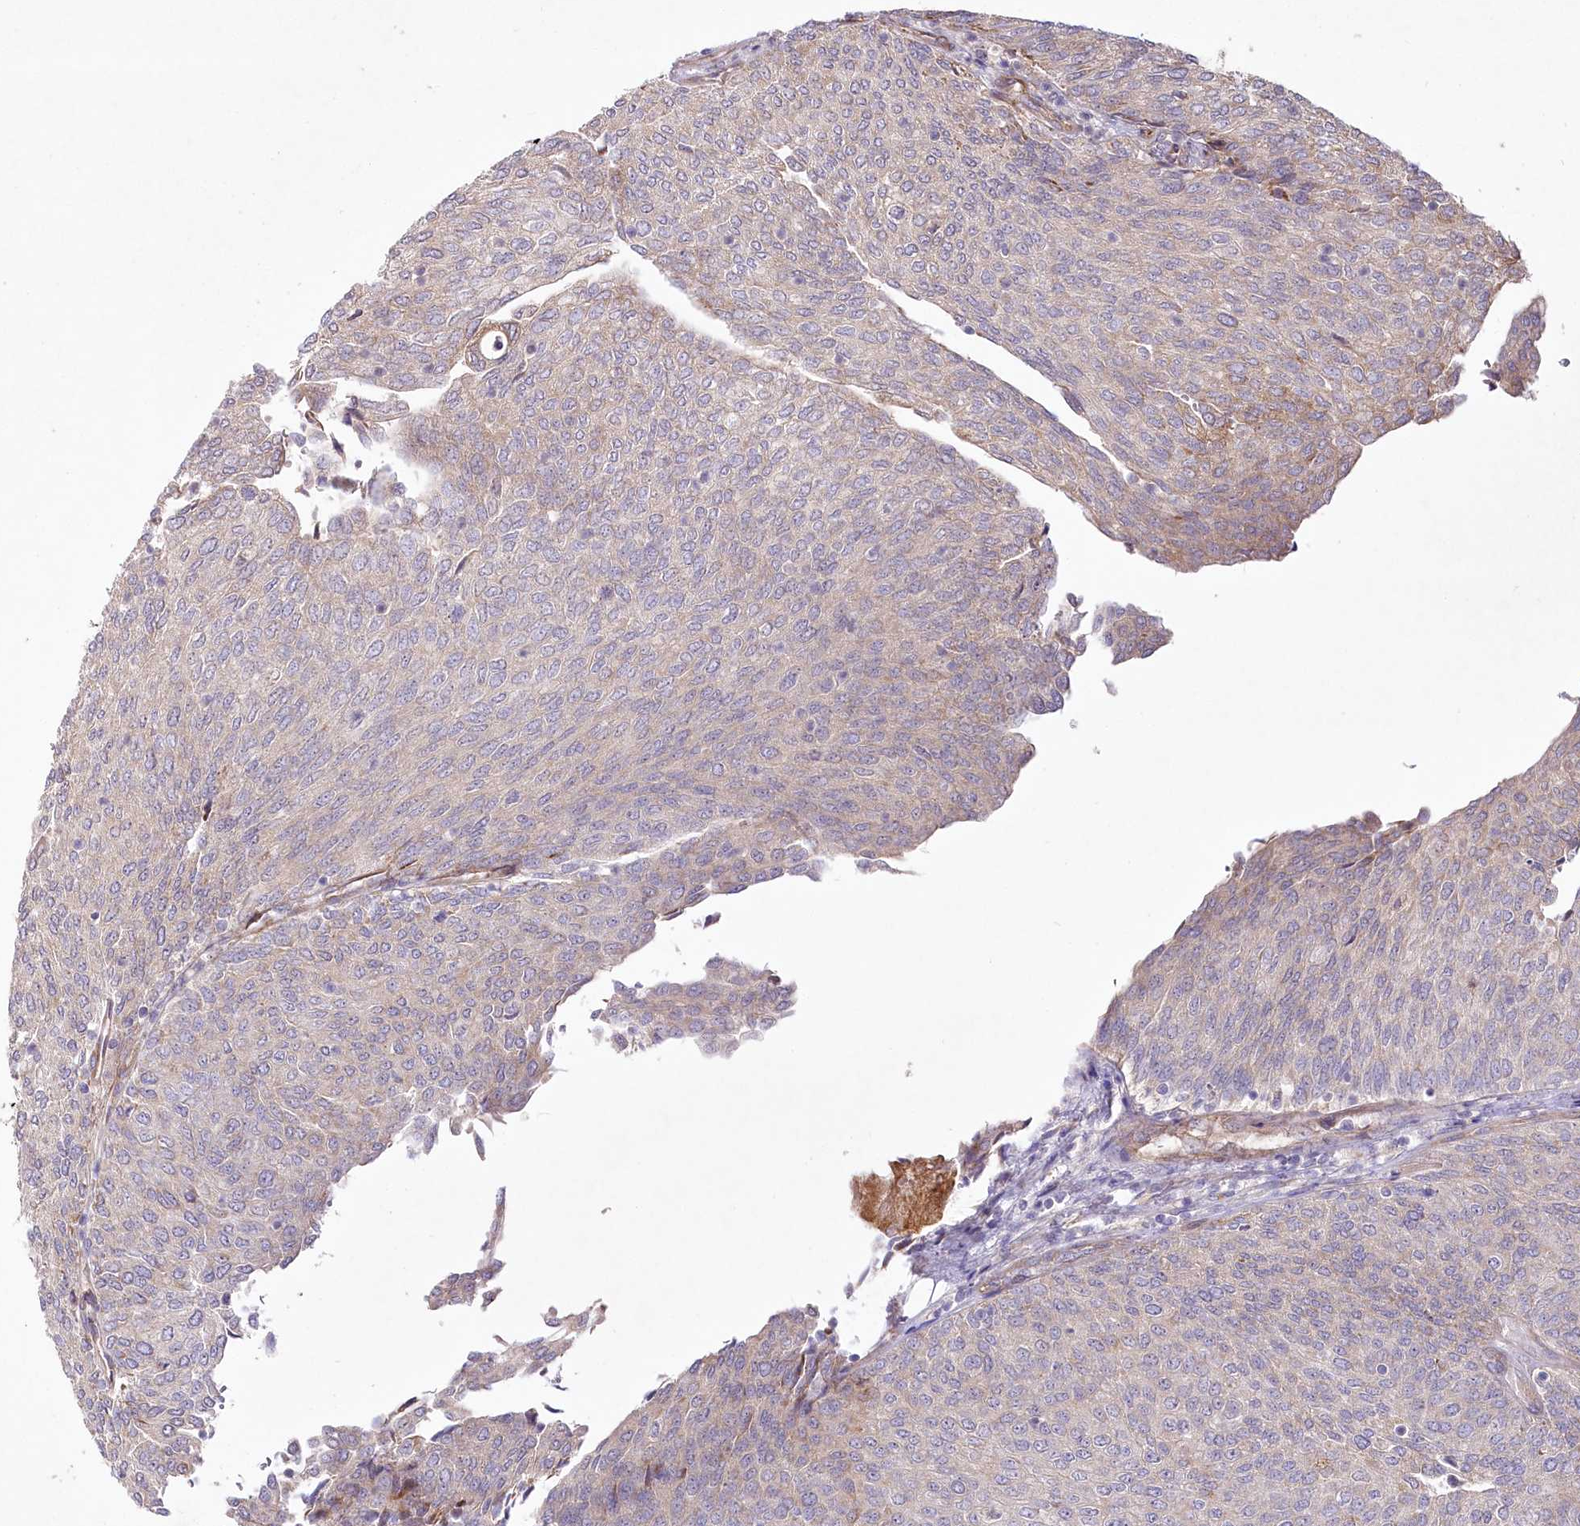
{"staining": {"intensity": "weak", "quantity": "<25%", "location": "cytoplasmic/membranous"}, "tissue": "urothelial cancer", "cell_type": "Tumor cells", "image_type": "cancer", "snomed": [{"axis": "morphology", "description": "Urothelial carcinoma, Low grade"}, {"axis": "topography", "description": "Urinary bladder"}], "caption": "High power microscopy photomicrograph of an immunohistochemistry histopathology image of urothelial cancer, revealing no significant expression in tumor cells.", "gene": "PSTK", "patient": {"sex": "female", "age": 79}}